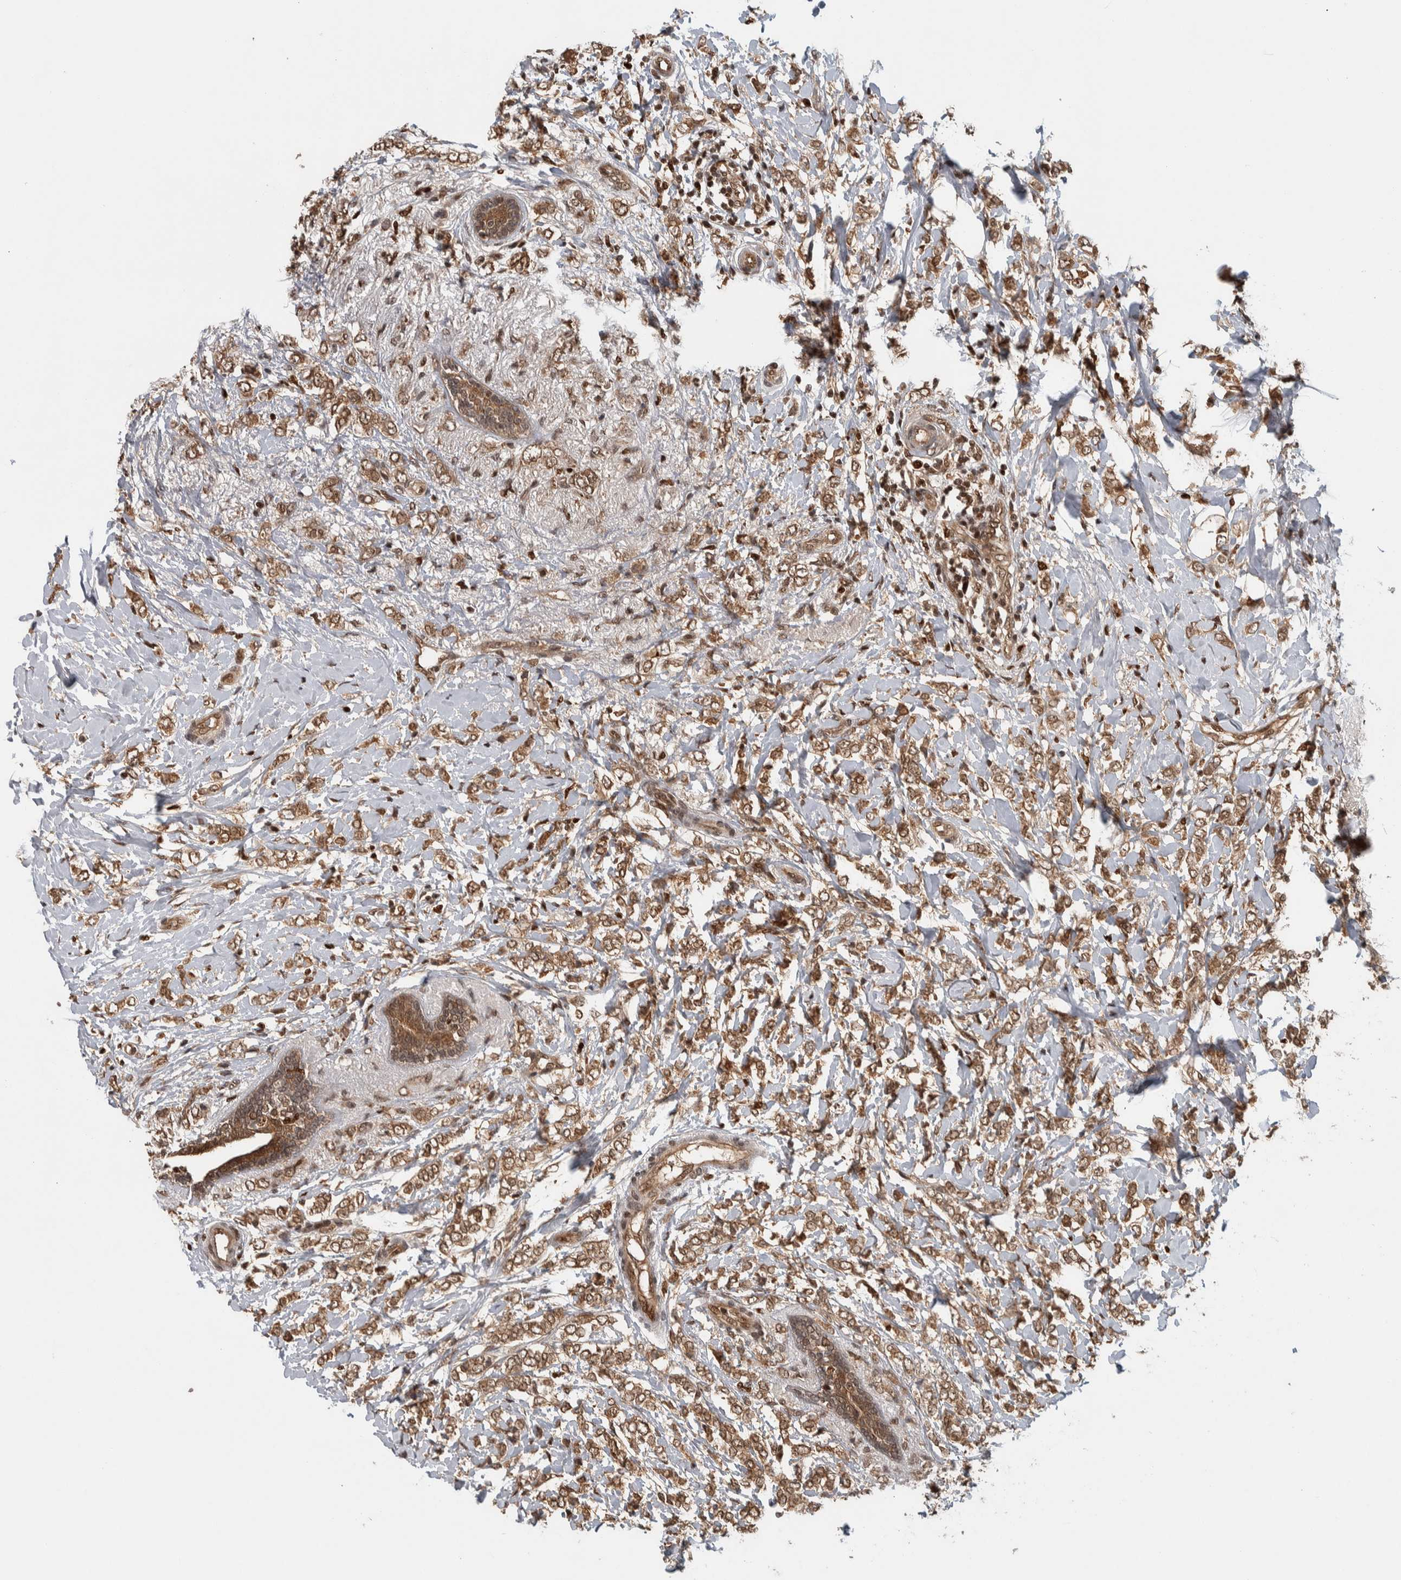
{"staining": {"intensity": "moderate", "quantity": ">75%", "location": "cytoplasmic/membranous,nuclear"}, "tissue": "breast cancer", "cell_type": "Tumor cells", "image_type": "cancer", "snomed": [{"axis": "morphology", "description": "Normal tissue, NOS"}, {"axis": "morphology", "description": "Lobular carcinoma"}, {"axis": "topography", "description": "Breast"}], "caption": "Breast cancer stained with a protein marker exhibits moderate staining in tumor cells.", "gene": "RPS6KA4", "patient": {"sex": "female", "age": 47}}